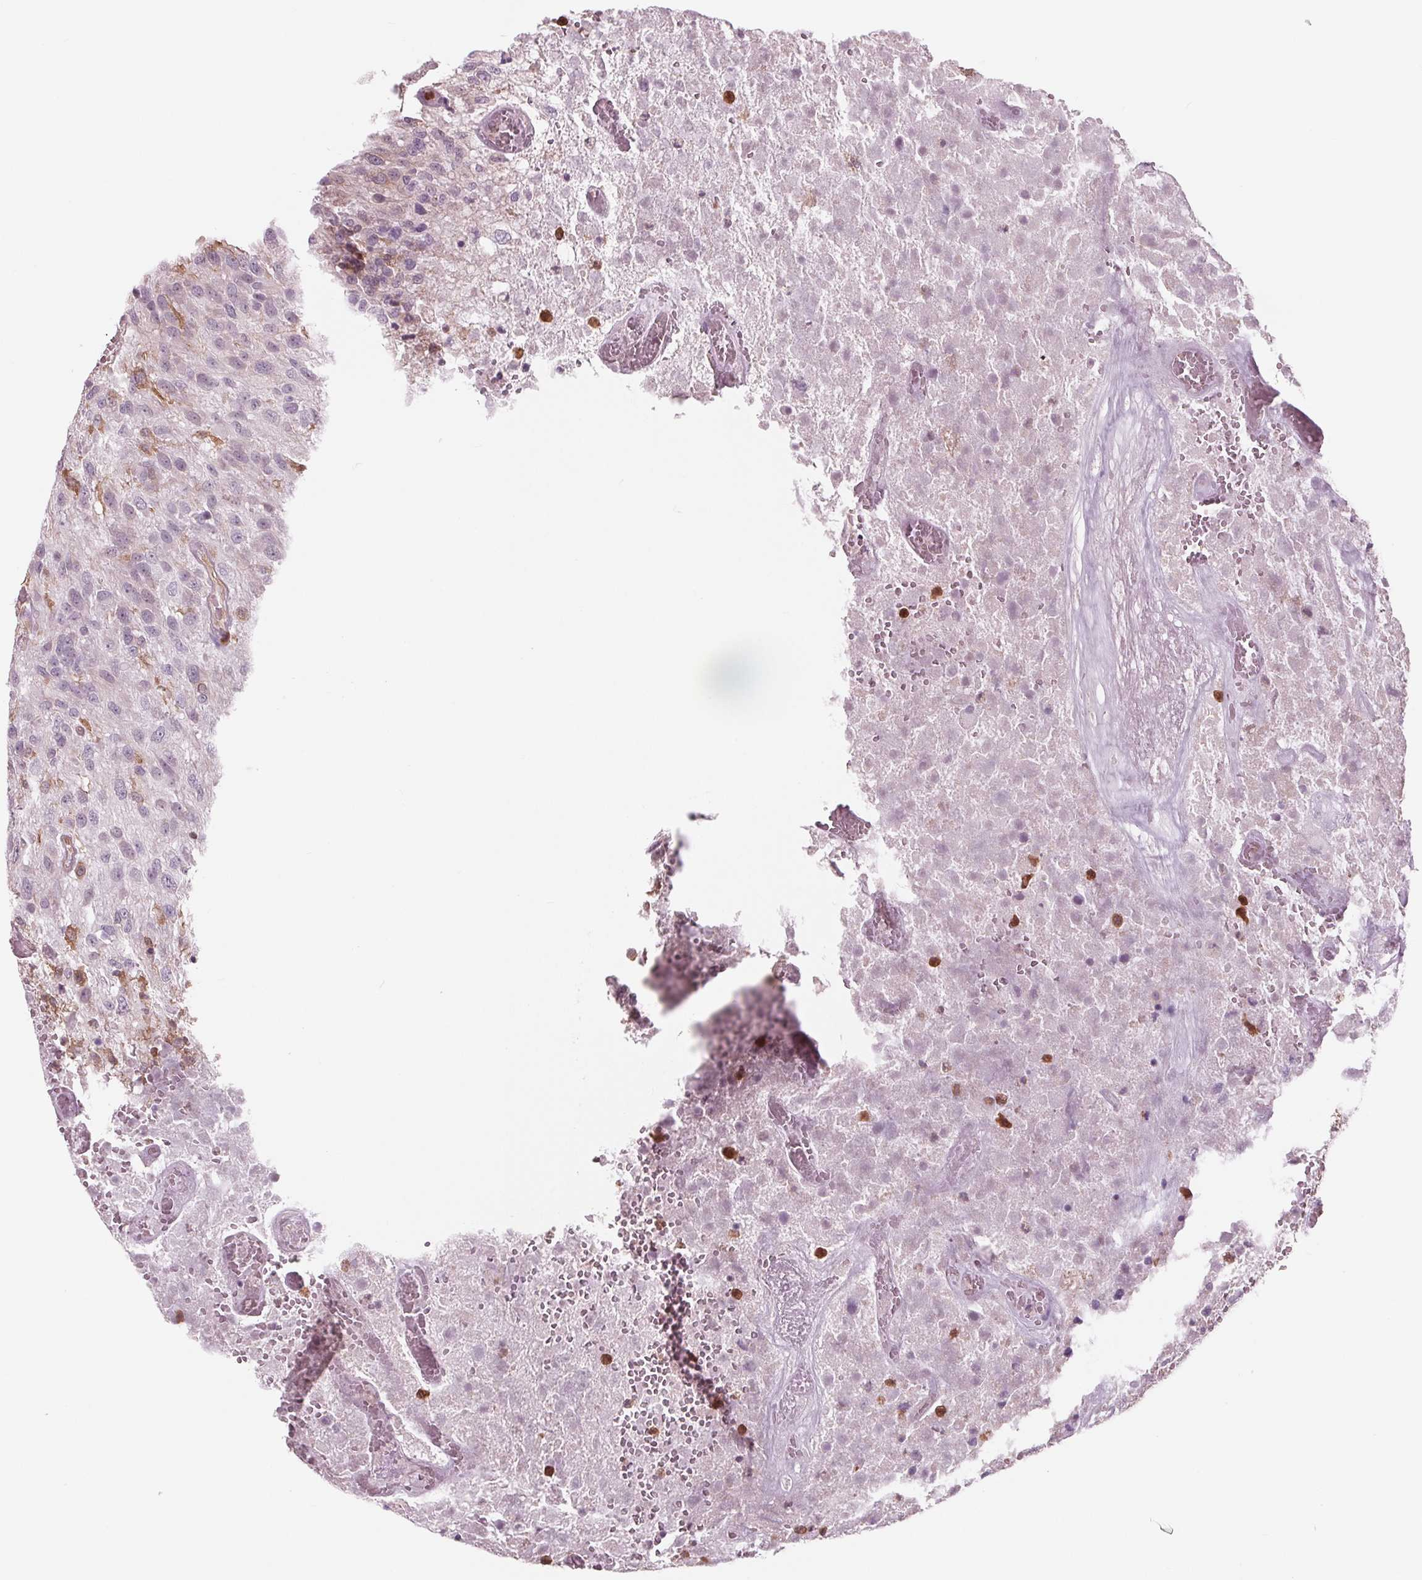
{"staining": {"intensity": "negative", "quantity": "none", "location": "none"}, "tissue": "glioma", "cell_type": "Tumor cells", "image_type": "cancer", "snomed": [{"axis": "morphology", "description": "Glioma, malignant, Low grade"}, {"axis": "topography", "description": "Brain"}], "caption": "There is no significant expression in tumor cells of malignant glioma (low-grade).", "gene": "ARHGAP25", "patient": {"sex": "male", "age": 66}}